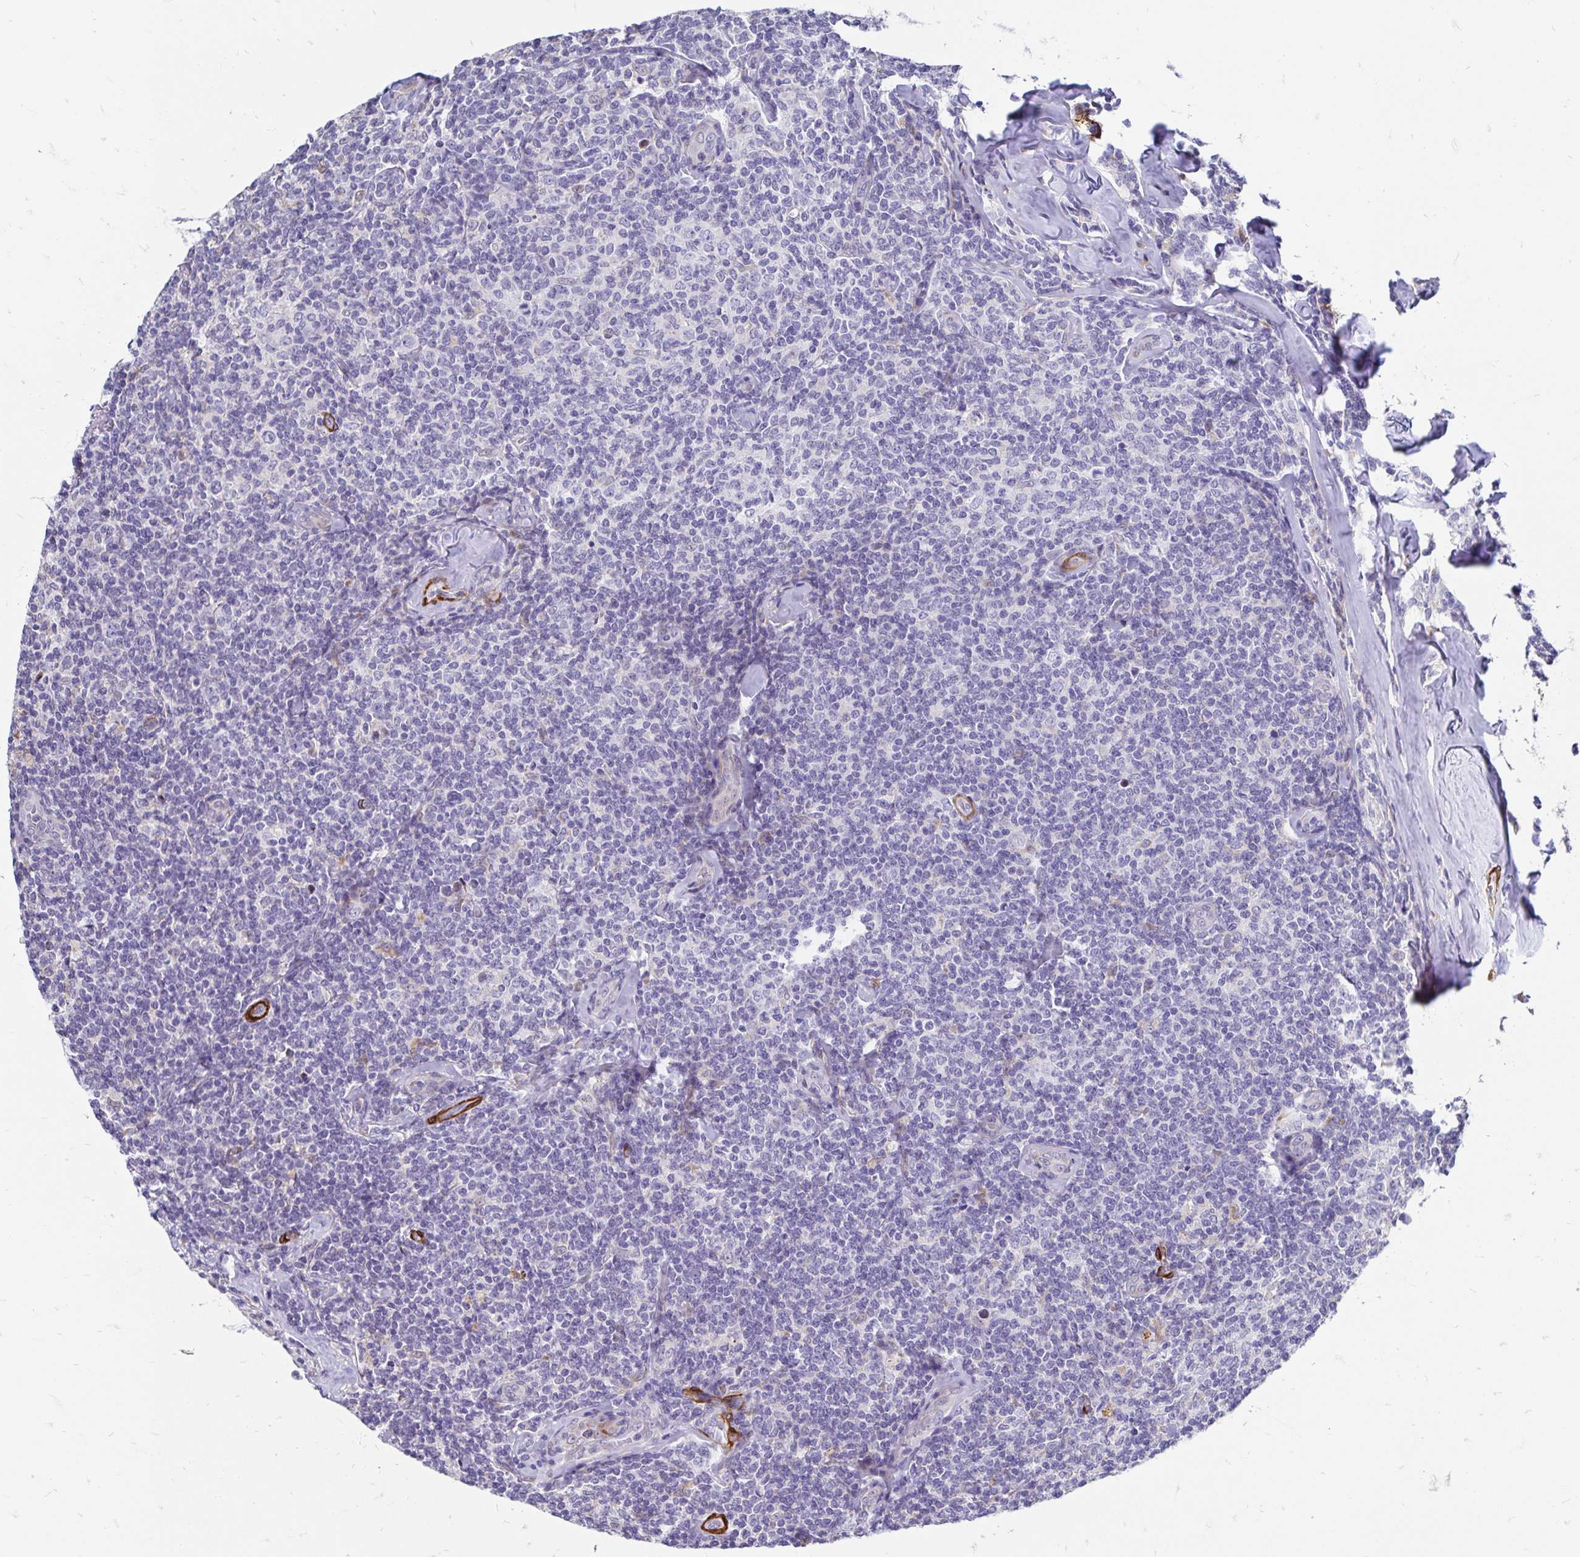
{"staining": {"intensity": "negative", "quantity": "none", "location": "none"}, "tissue": "lymphoma", "cell_type": "Tumor cells", "image_type": "cancer", "snomed": [{"axis": "morphology", "description": "Malignant lymphoma, non-Hodgkin's type, Low grade"}, {"axis": "topography", "description": "Lymph node"}], "caption": "DAB immunohistochemical staining of lymphoma shows no significant staining in tumor cells.", "gene": "CDKL1", "patient": {"sex": "female", "age": 56}}